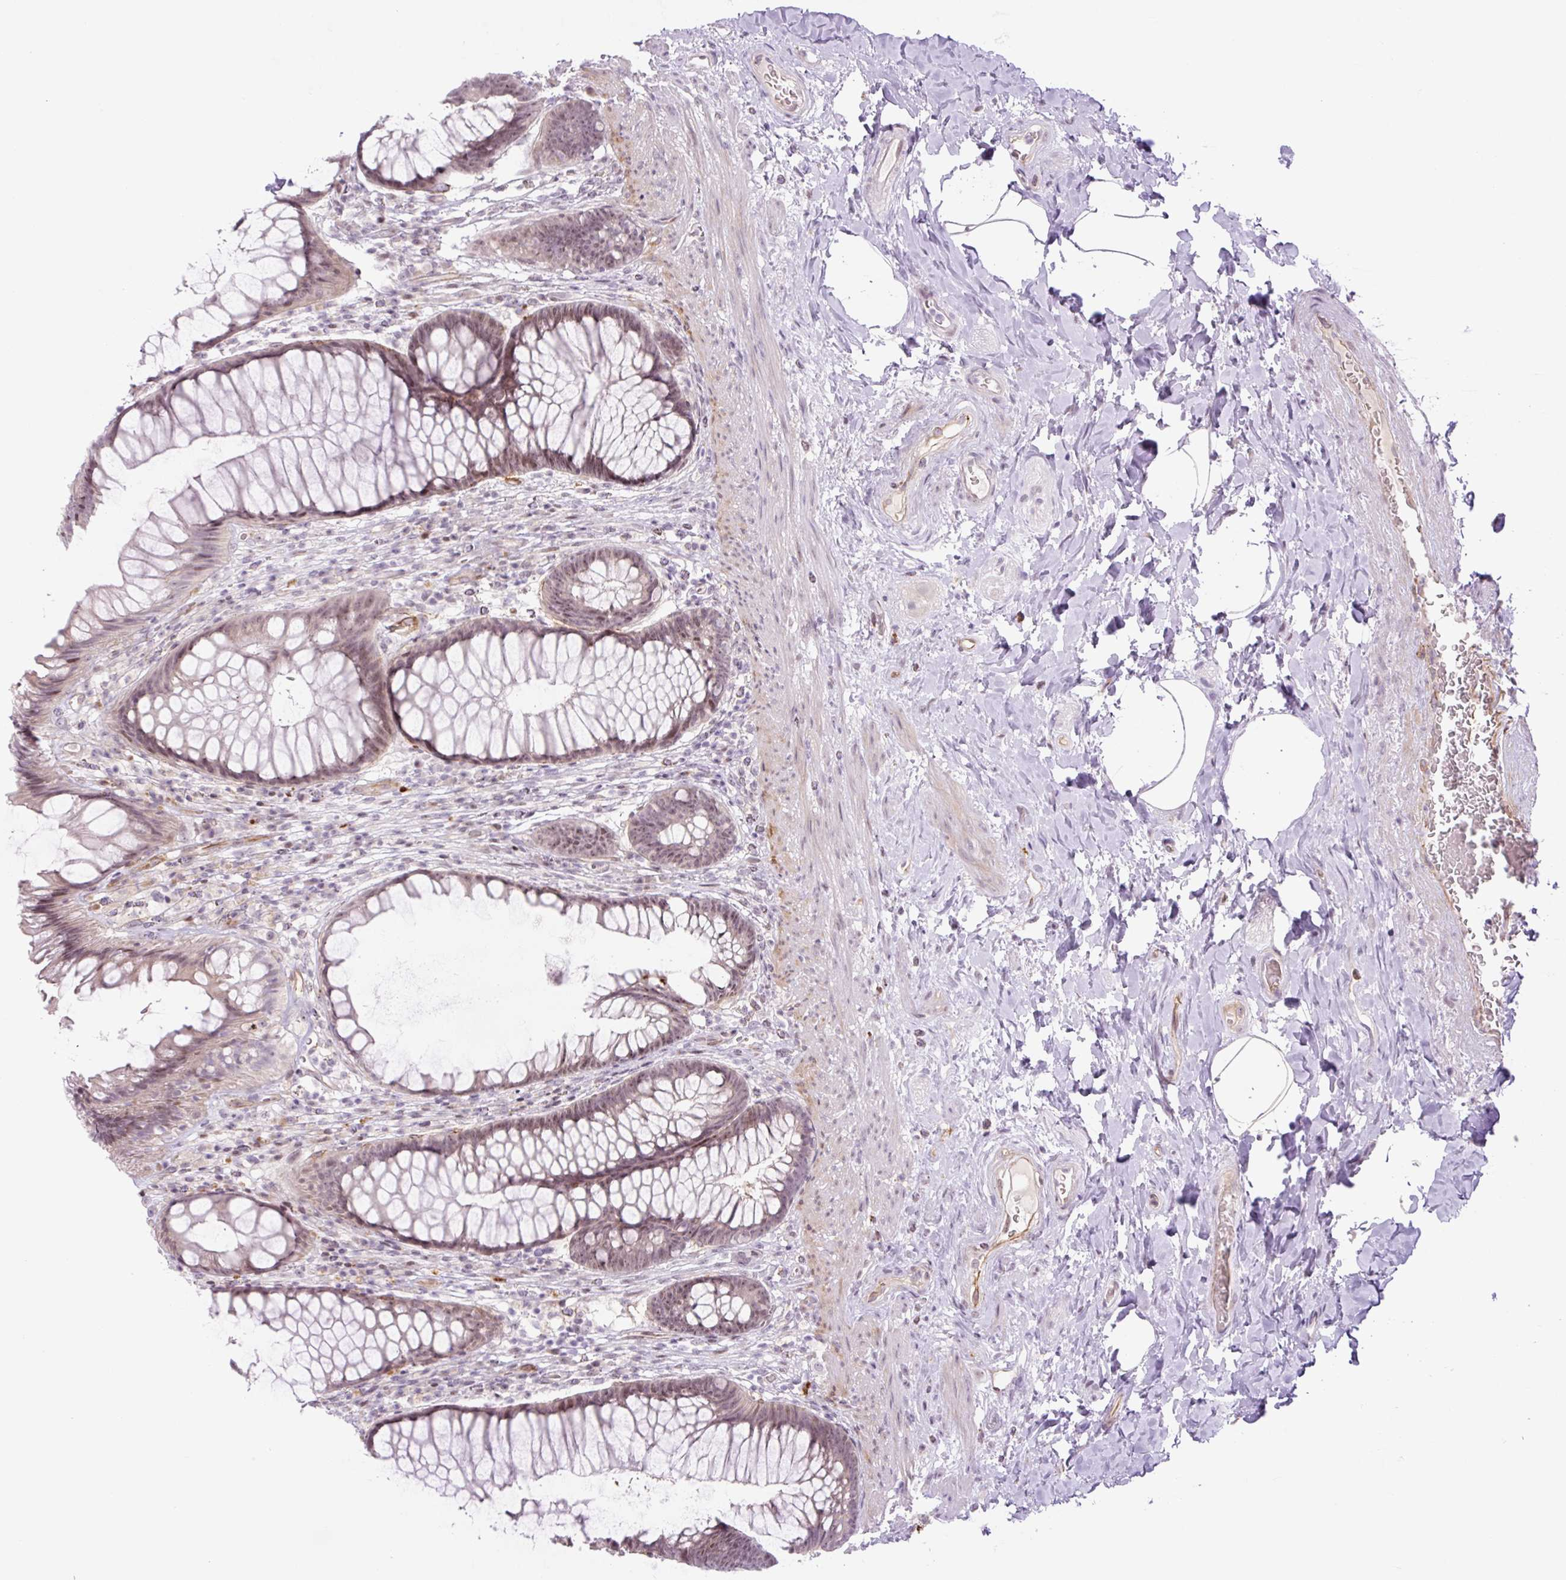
{"staining": {"intensity": "moderate", "quantity": ">75%", "location": "nuclear"}, "tissue": "rectum", "cell_type": "Glandular cells", "image_type": "normal", "snomed": [{"axis": "morphology", "description": "Normal tissue, NOS"}, {"axis": "topography", "description": "Rectum"}], "caption": "Immunohistochemical staining of benign human rectum reveals >75% levels of moderate nuclear protein expression in approximately >75% of glandular cells. (Brightfield microscopy of DAB IHC at high magnification).", "gene": "ENSG00000268750", "patient": {"sex": "male", "age": 53}}